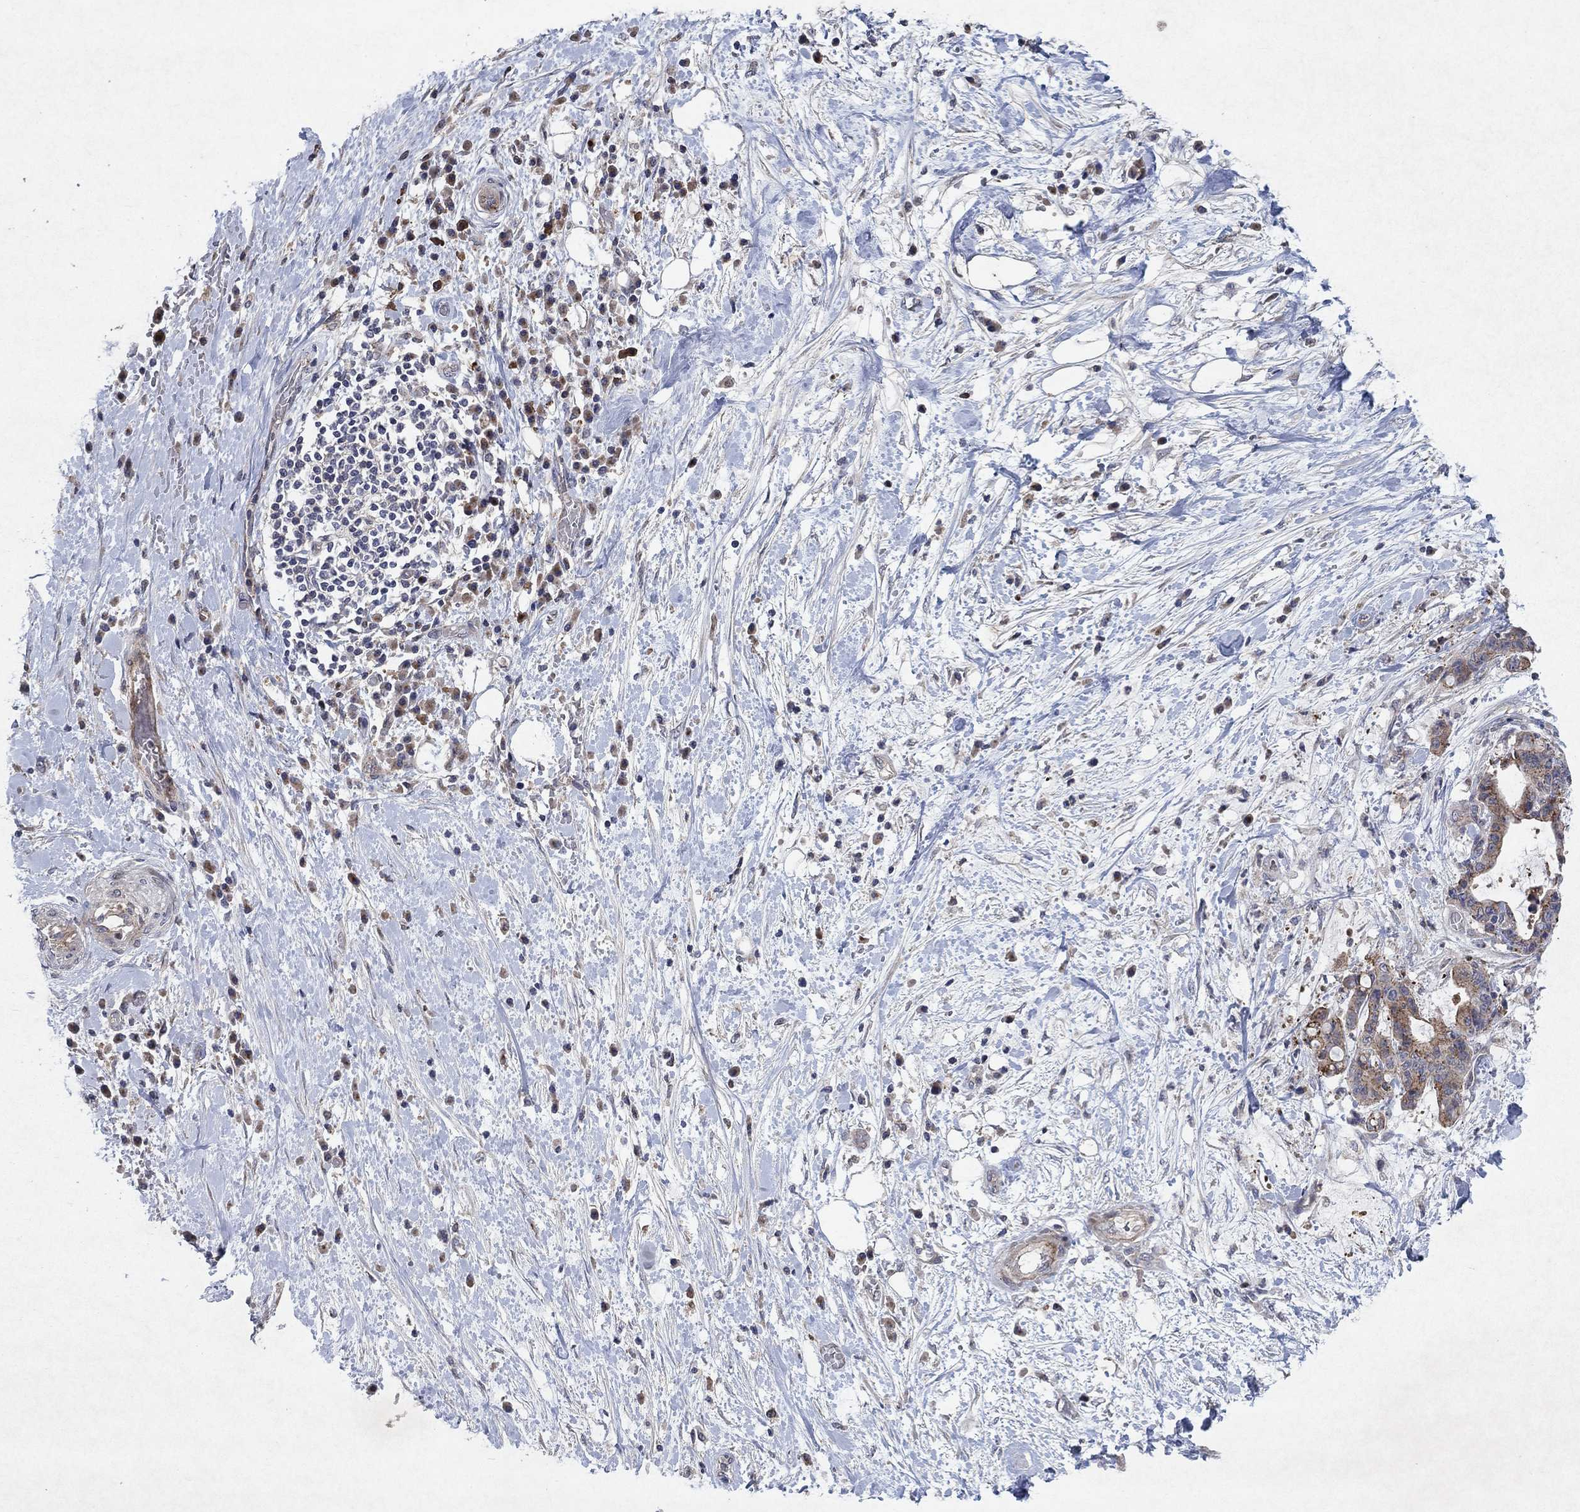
{"staining": {"intensity": "moderate", "quantity": "25%-75%", "location": "cytoplasmic/membranous"}, "tissue": "liver cancer", "cell_type": "Tumor cells", "image_type": "cancer", "snomed": [{"axis": "morphology", "description": "Cholangiocarcinoma"}, {"axis": "topography", "description": "Liver"}], "caption": "Immunohistochemistry (IHC) histopathology image of neoplastic tissue: cholangiocarcinoma (liver) stained using immunohistochemistry shows medium levels of moderate protein expression localized specifically in the cytoplasmic/membranous of tumor cells, appearing as a cytoplasmic/membranous brown color.", "gene": "FRG1", "patient": {"sex": "female", "age": 73}}